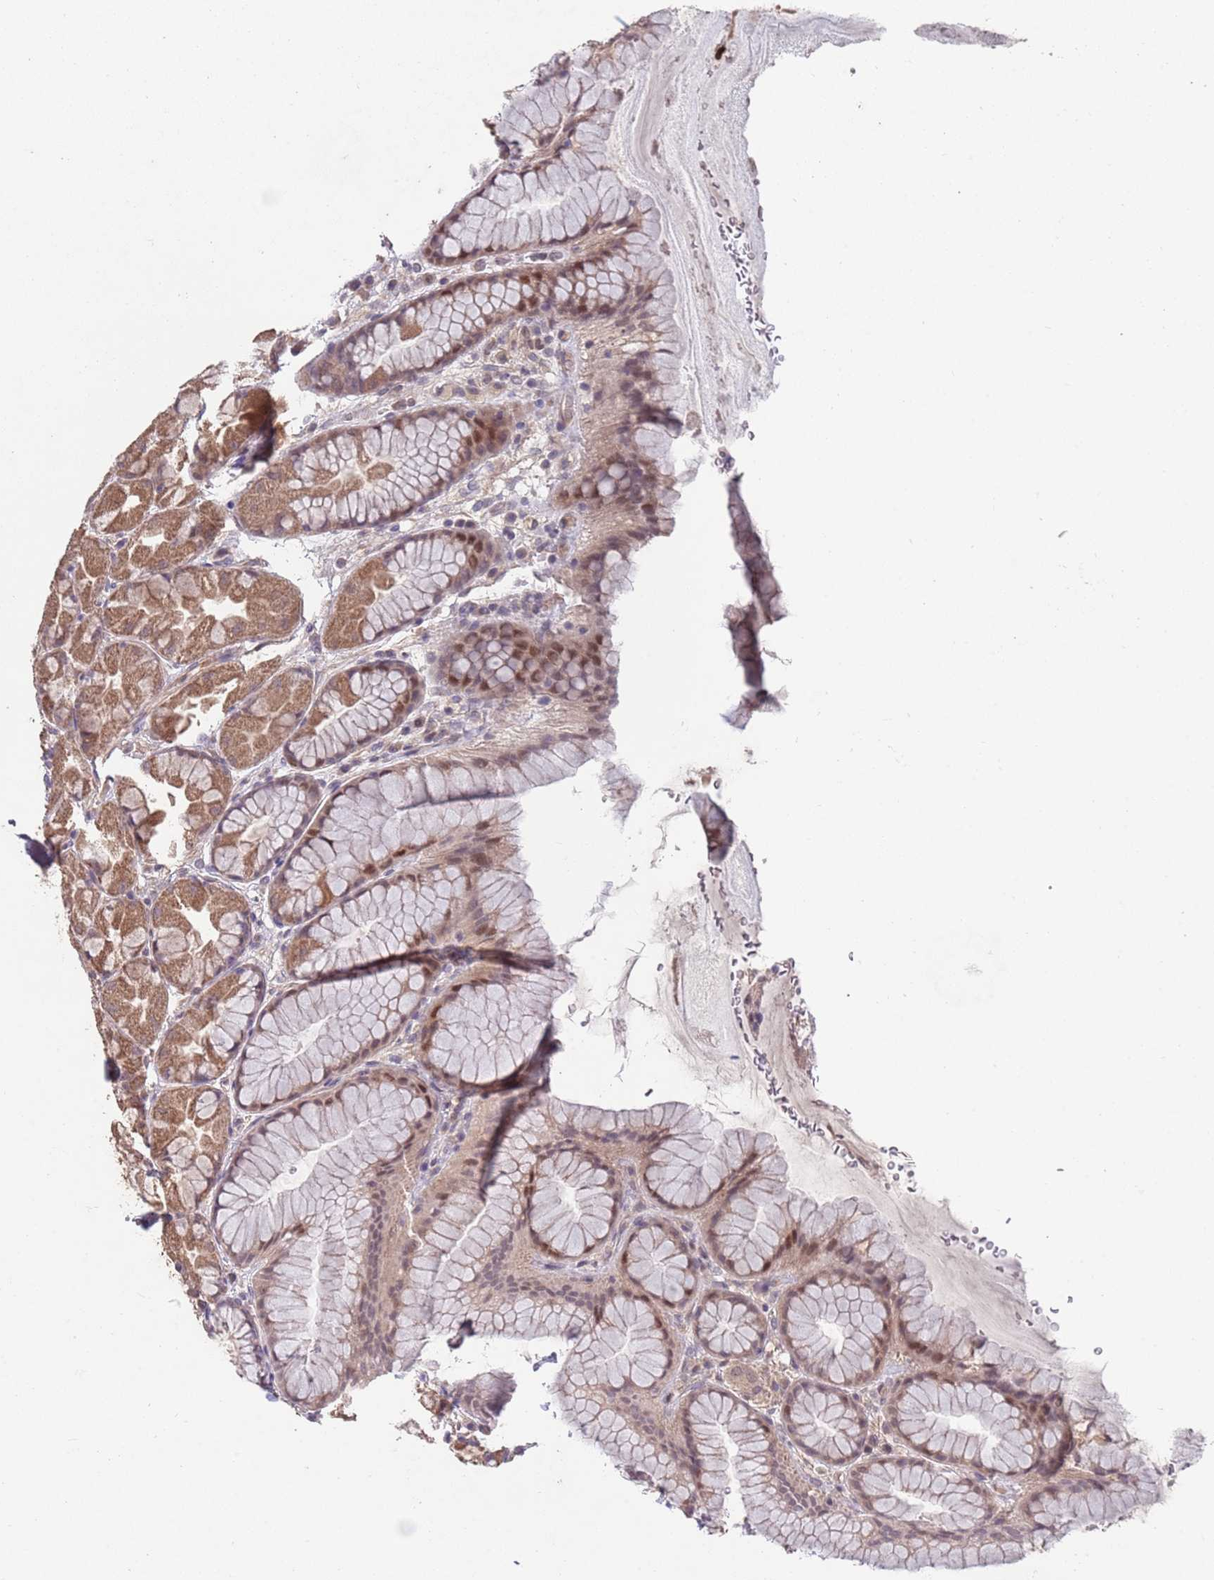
{"staining": {"intensity": "moderate", "quantity": "25%-75%", "location": "cytoplasmic/membranous,nuclear"}, "tissue": "stomach", "cell_type": "Glandular cells", "image_type": "normal", "snomed": [{"axis": "morphology", "description": "Normal tissue, NOS"}, {"axis": "topography", "description": "Stomach"}], "caption": "There is medium levels of moderate cytoplasmic/membranous,nuclear positivity in glandular cells of benign stomach, as demonstrated by immunohistochemical staining (brown color).", "gene": "MEI1", "patient": {"sex": "male", "age": 57}}